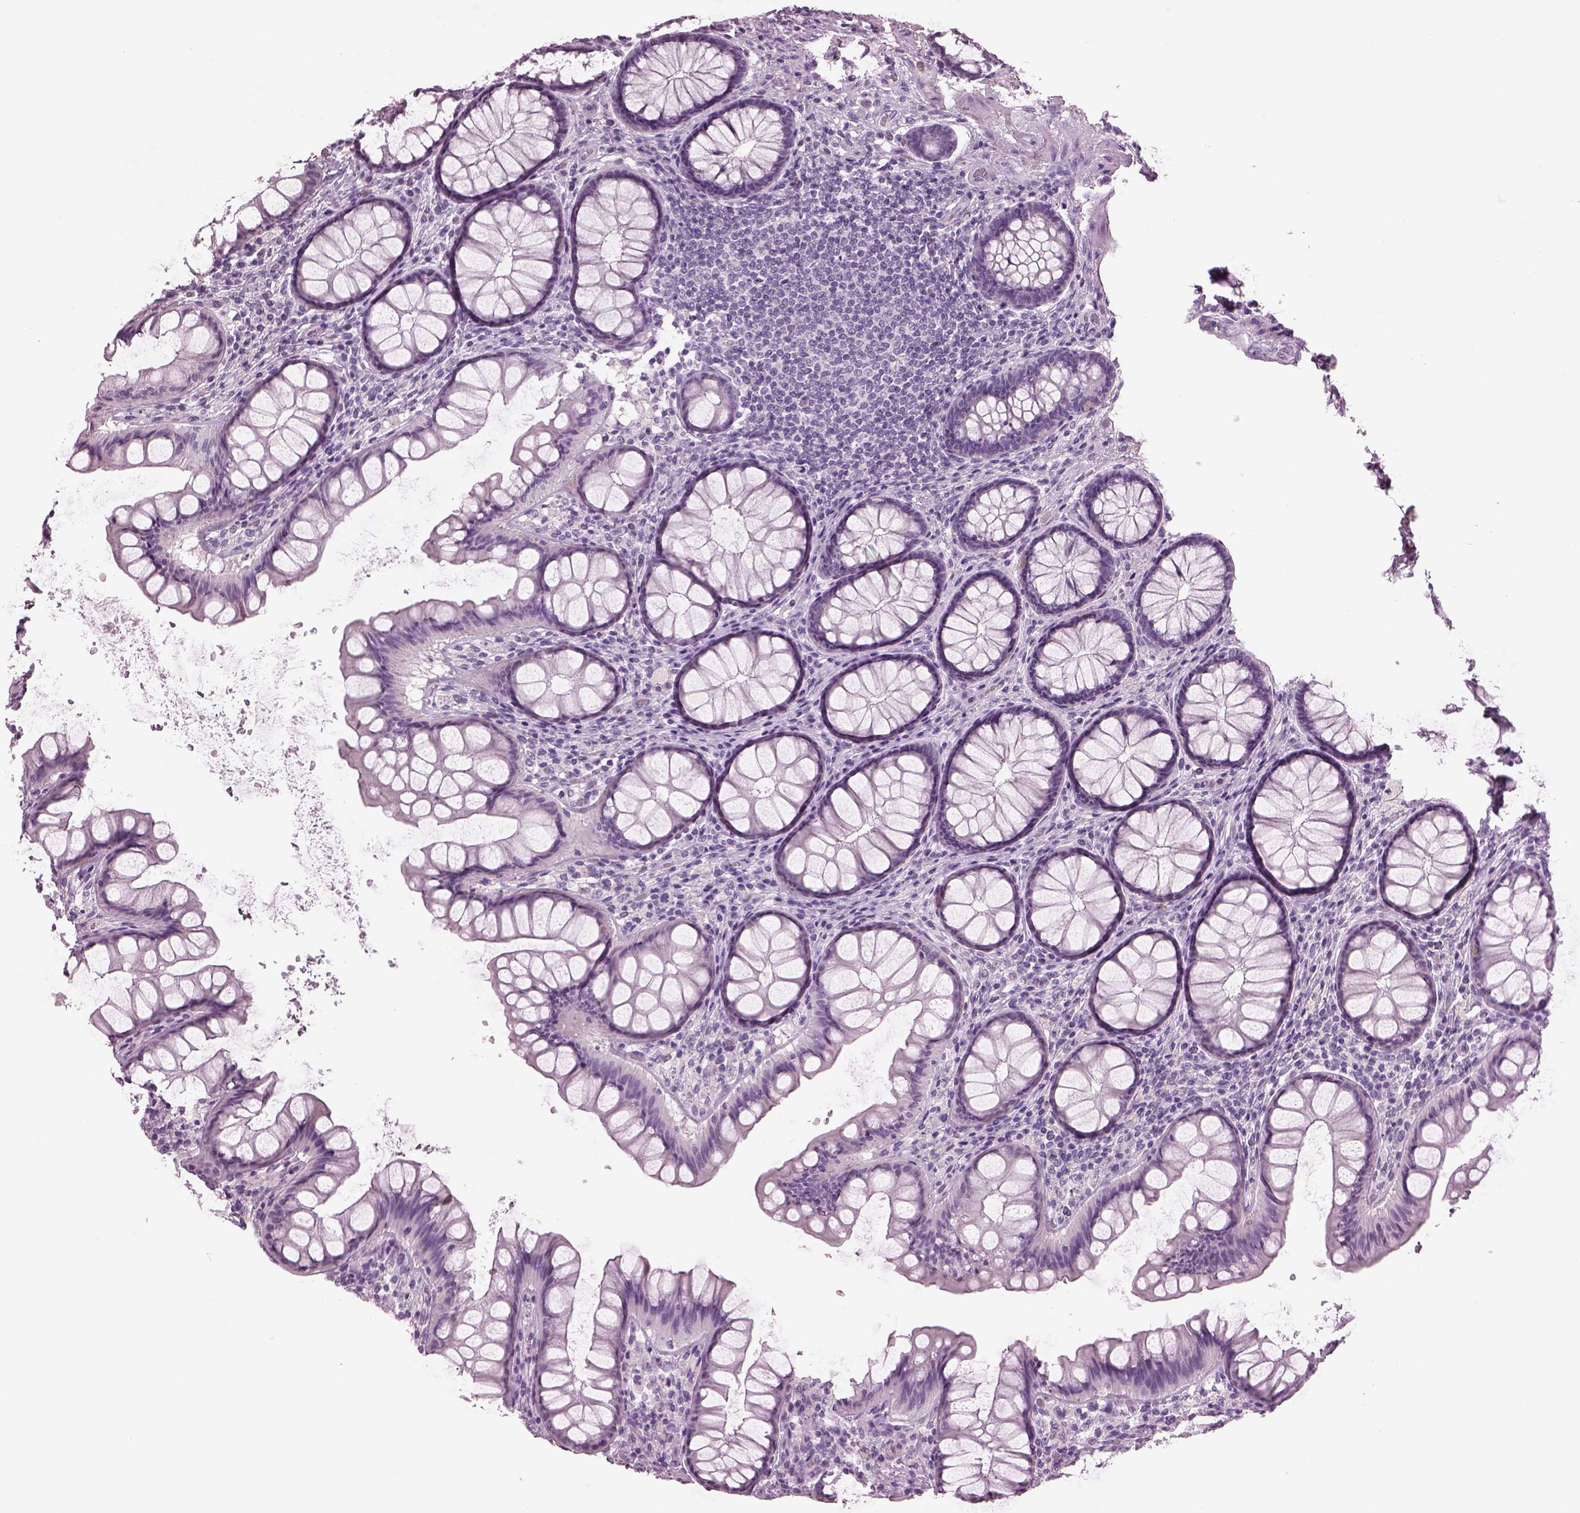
{"staining": {"intensity": "negative", "quantity": "none", "location": "none"}, "tissue": "colon", "cell_type": "Endothelial cells", "image_type": "normal", "snomed": [{"axis": "morphology", "description": "Normal tissue, NOS"}, {"axis": "topography", "description": "Colon"}], "caption": "Immunohistochemistry of unremarkable colon reveals no staining in endothelial cells.", "gene": "PACRG", "patient": {"sex": "female", "age": 65}}